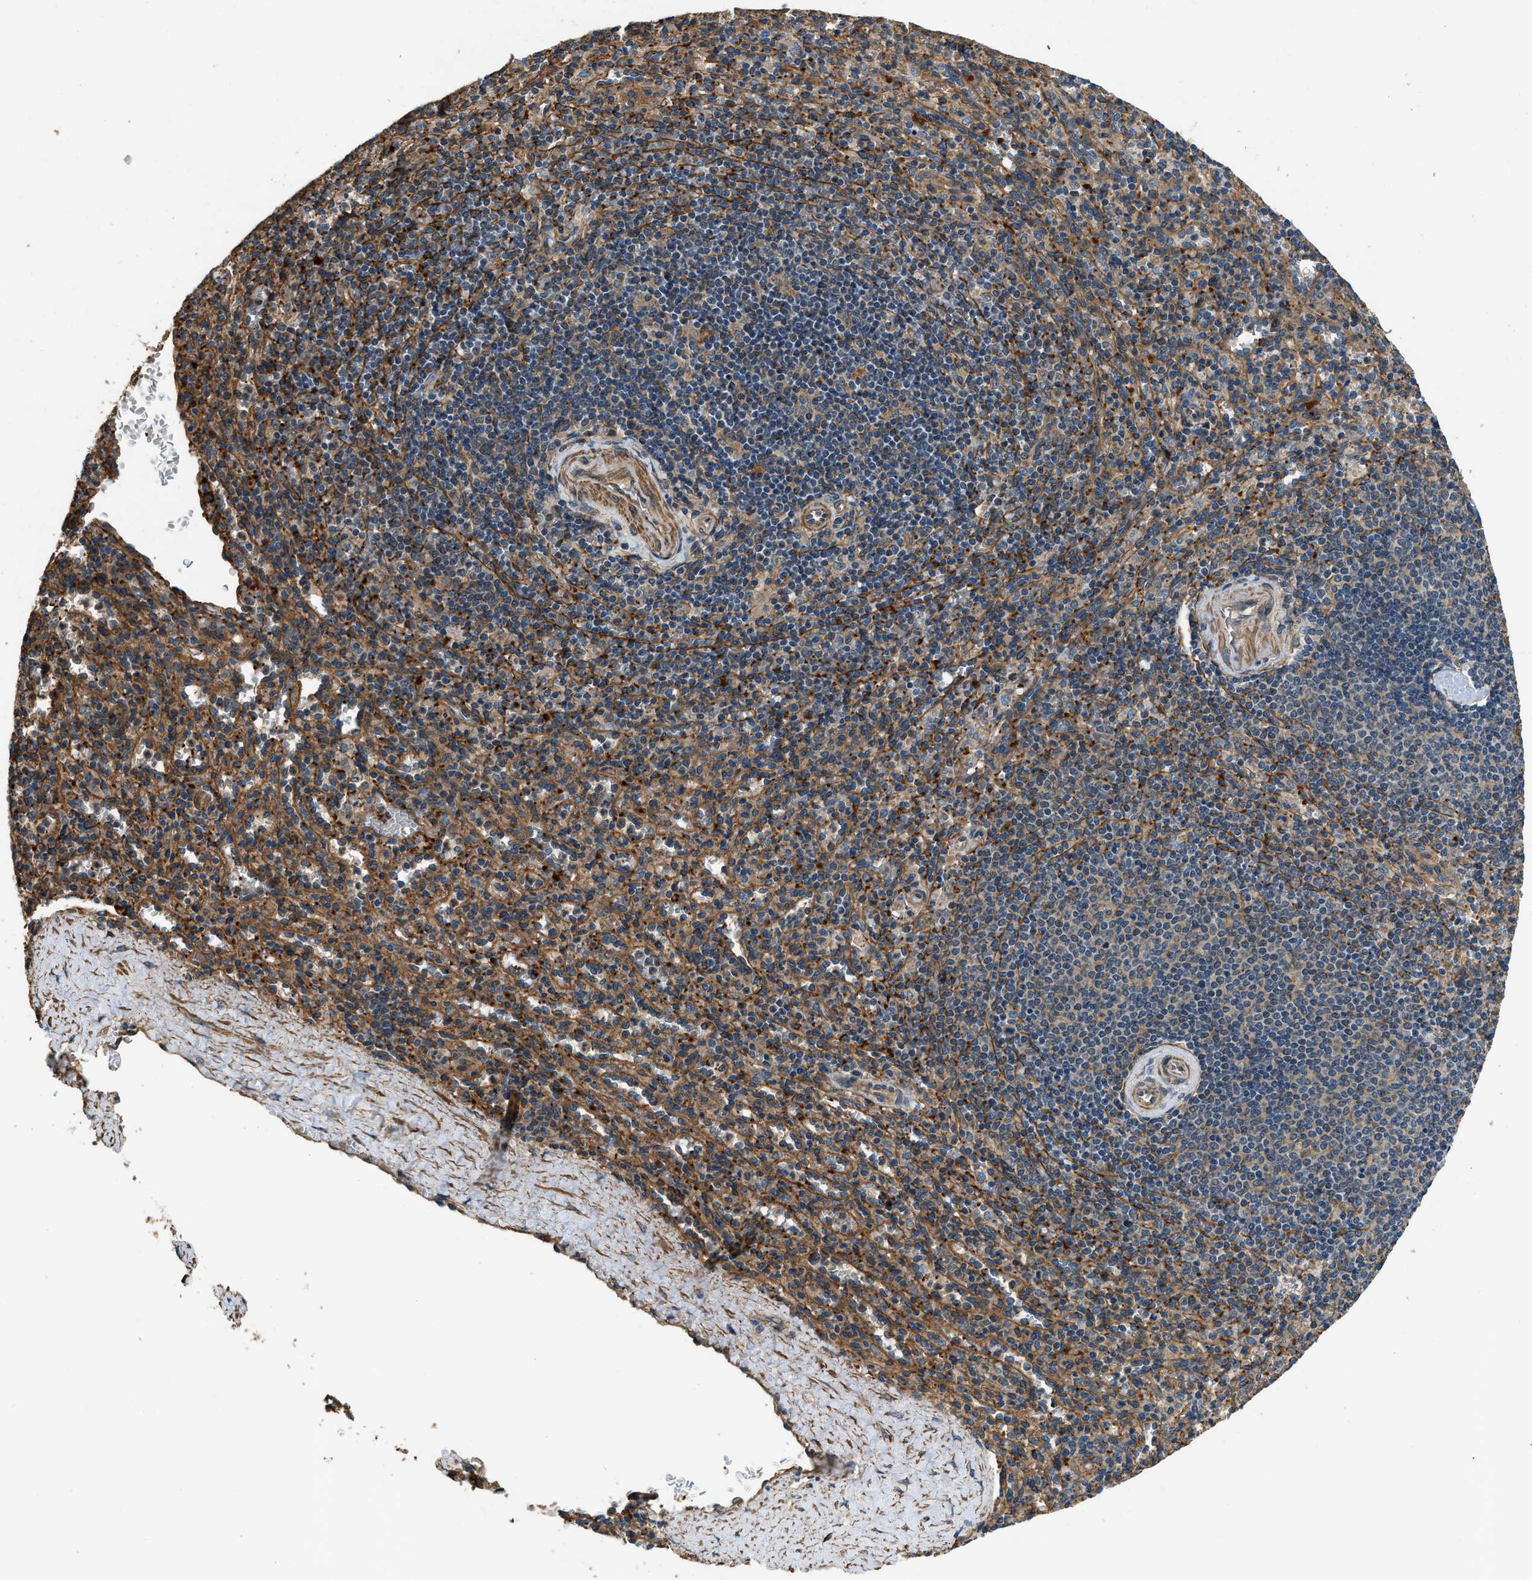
{"staining": {"intensity": "moderate", "quantity": ">75%", "location": "cytoplasmic/membranous"}, "tissue": "spleen", "cell_type": "Cells in red pulp", "image_type": "normal", "snomed": [{"axis": "morphology", "description": "Normal tissue, NOS"}, {"axis": "topography", "description": "Spleen"}], "caption": "Immunohistochemistry of normal spleen demonstrates medium levels of moderate cytoplasmic/membranous expression in about >75% of cells in red pulp.", "gene": "CGN", "patient": {"sex": "male", "age": 36}}